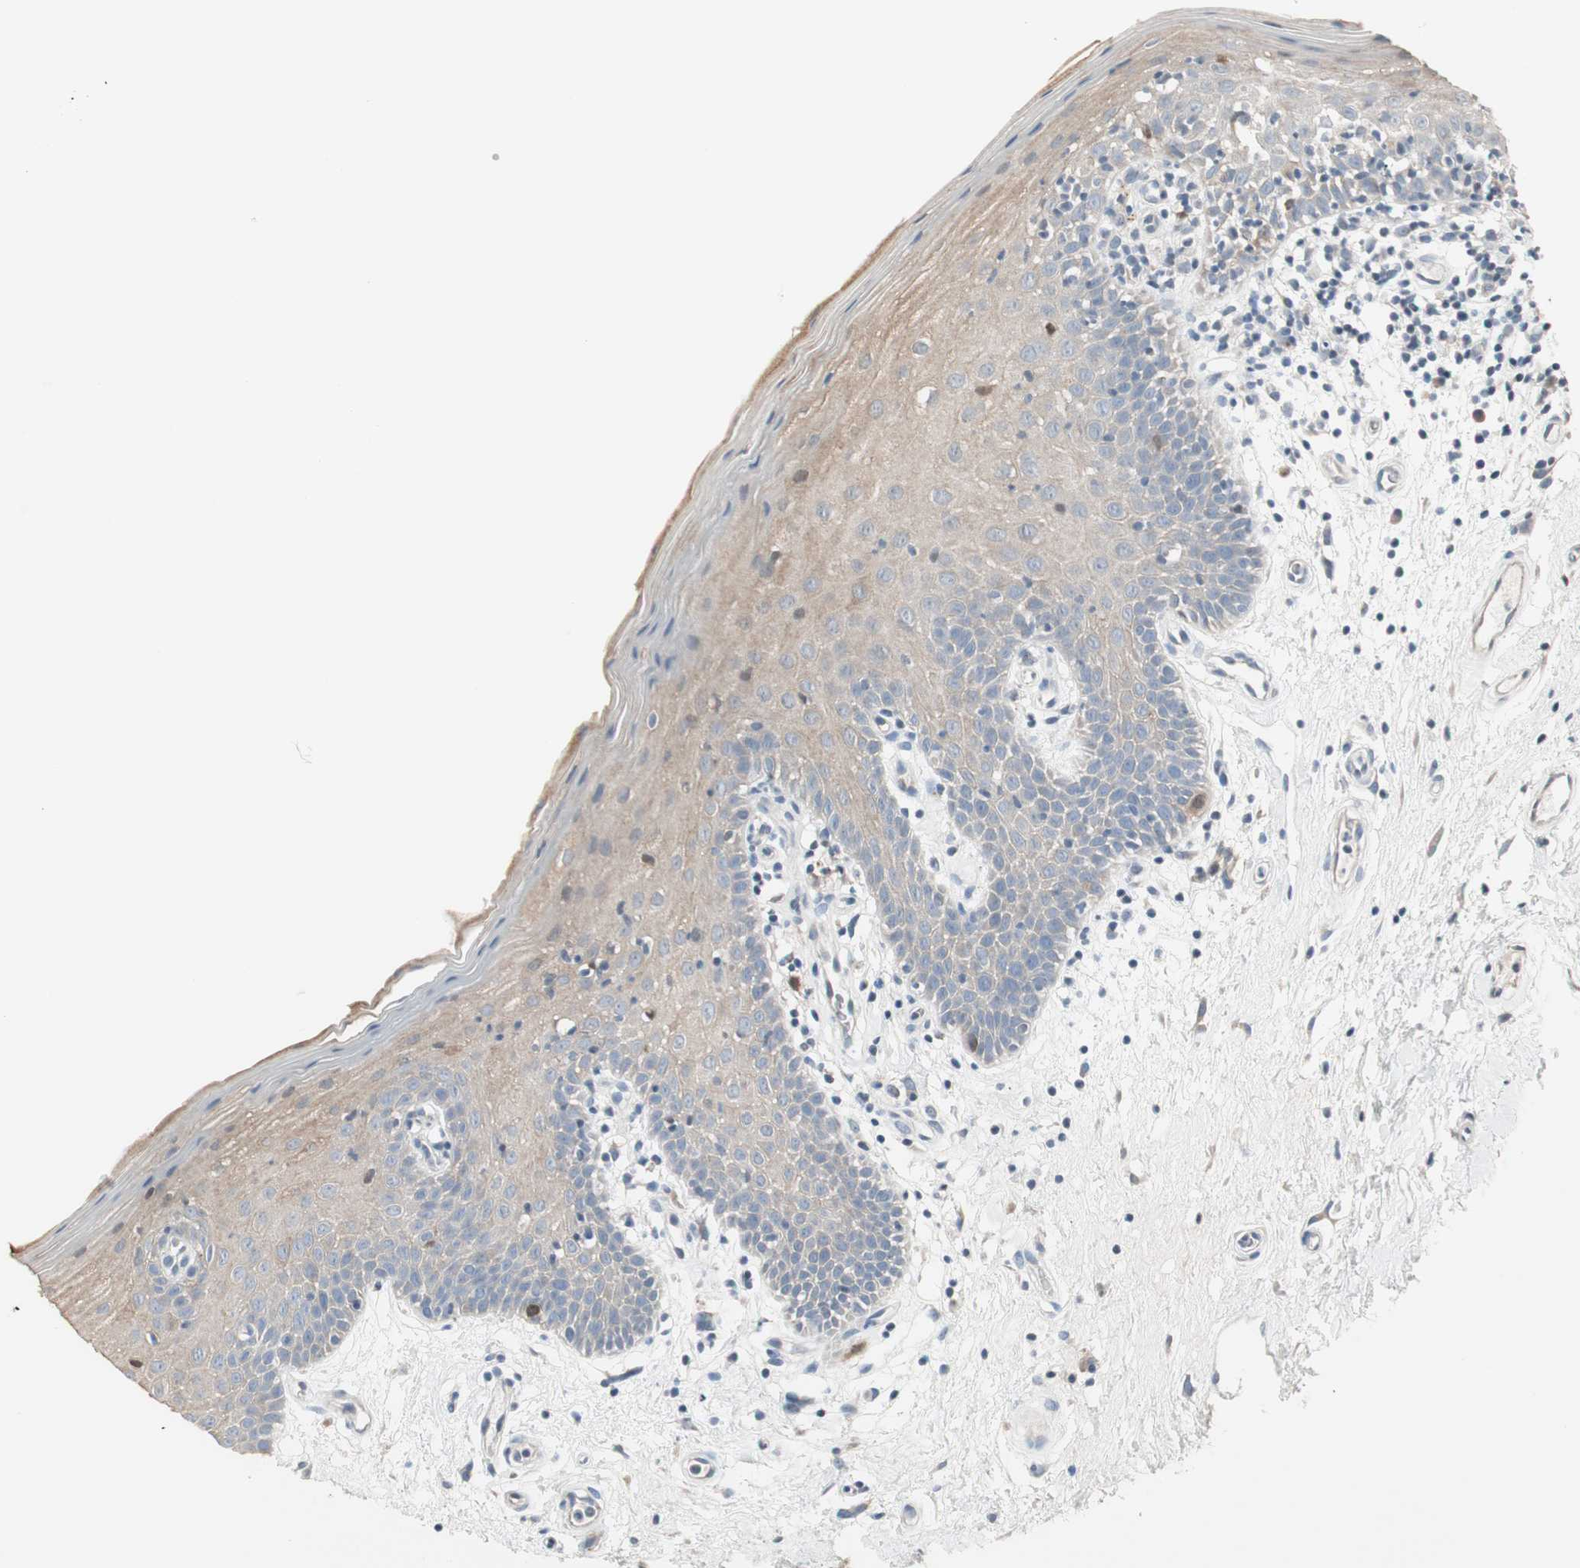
{"staining": {"intensity": "moderate", "quantity": ">75%", "location": "cytoplasmic/membranous"}, "tissue": "oral mucosa", "cell_type": "Squamous epithelial cells", "image_type": "normal", "snomed": [{"axis": "morphology", "description": "Normal tissue, NOS"}, {"axis": "morphology", "description": "Squamous cell carcinoma, NOS"}, {"axis": "topography", "description": "Skeletal muscle"}, {"axis": "topography", "description": "Oral tissue"}, {"axis": "topography", "description": "Head-Neck"}], "caption": "Immunohistochemical staining of normal oral mucosa demonstrates >75% levels of moderate cytoplasmic/membranous protein positivity in about >75% of squamous epithelial cells. Using DAB (brown) and hematoxylin (blue) stains, captured at high magnification using brightfield microscopy.", "gene": "PDZK1", "patient": {"sex": "male", "age": 71}}